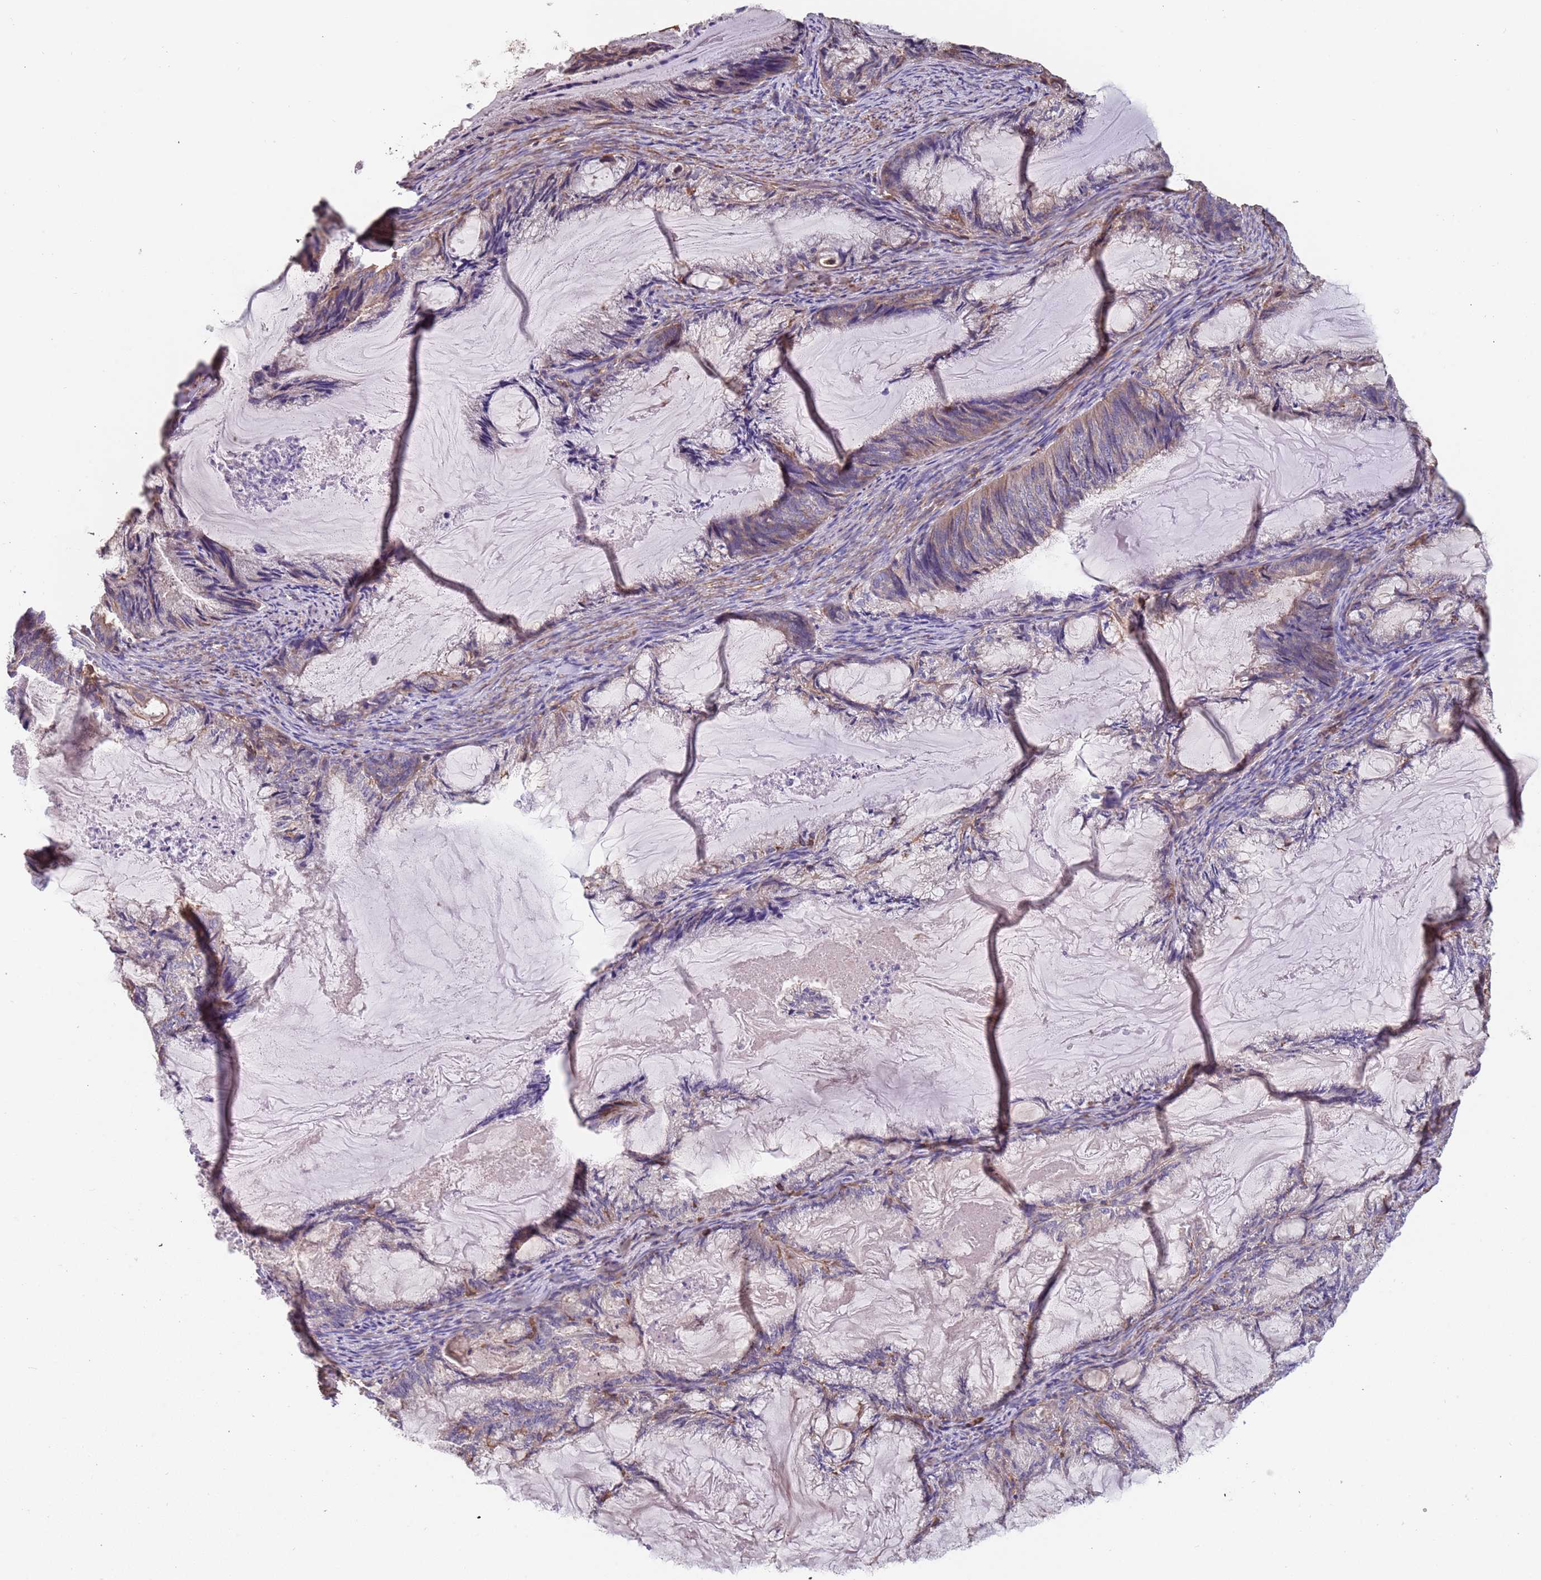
{"staining": {"intensity": "weak", "quantity": "<25%", "location": "cytoplasmic/membranous"}, "tissue": "endometrial cancer", "cell_type": "Tumor cells", "image_type": "cancer", "snomed": [{"axis": "morphology", "description": "Adenocarcinoma, NOS"}, {"axis": "topography", "description": "Endometrium"}], "caption": "A histopathology image of endometrial adenocarcinoma stained for a protein exhibits no brown staining in tumor cells. The staining was performed using DAB (3,3'-diaminobenzidine) to visualize the protein expression in brown, while the nuclei were stained in blue with hematoxylin (Magnification: 20x).", "gene": "SYT4", "patient": {"sex": "female", "age": 86}}